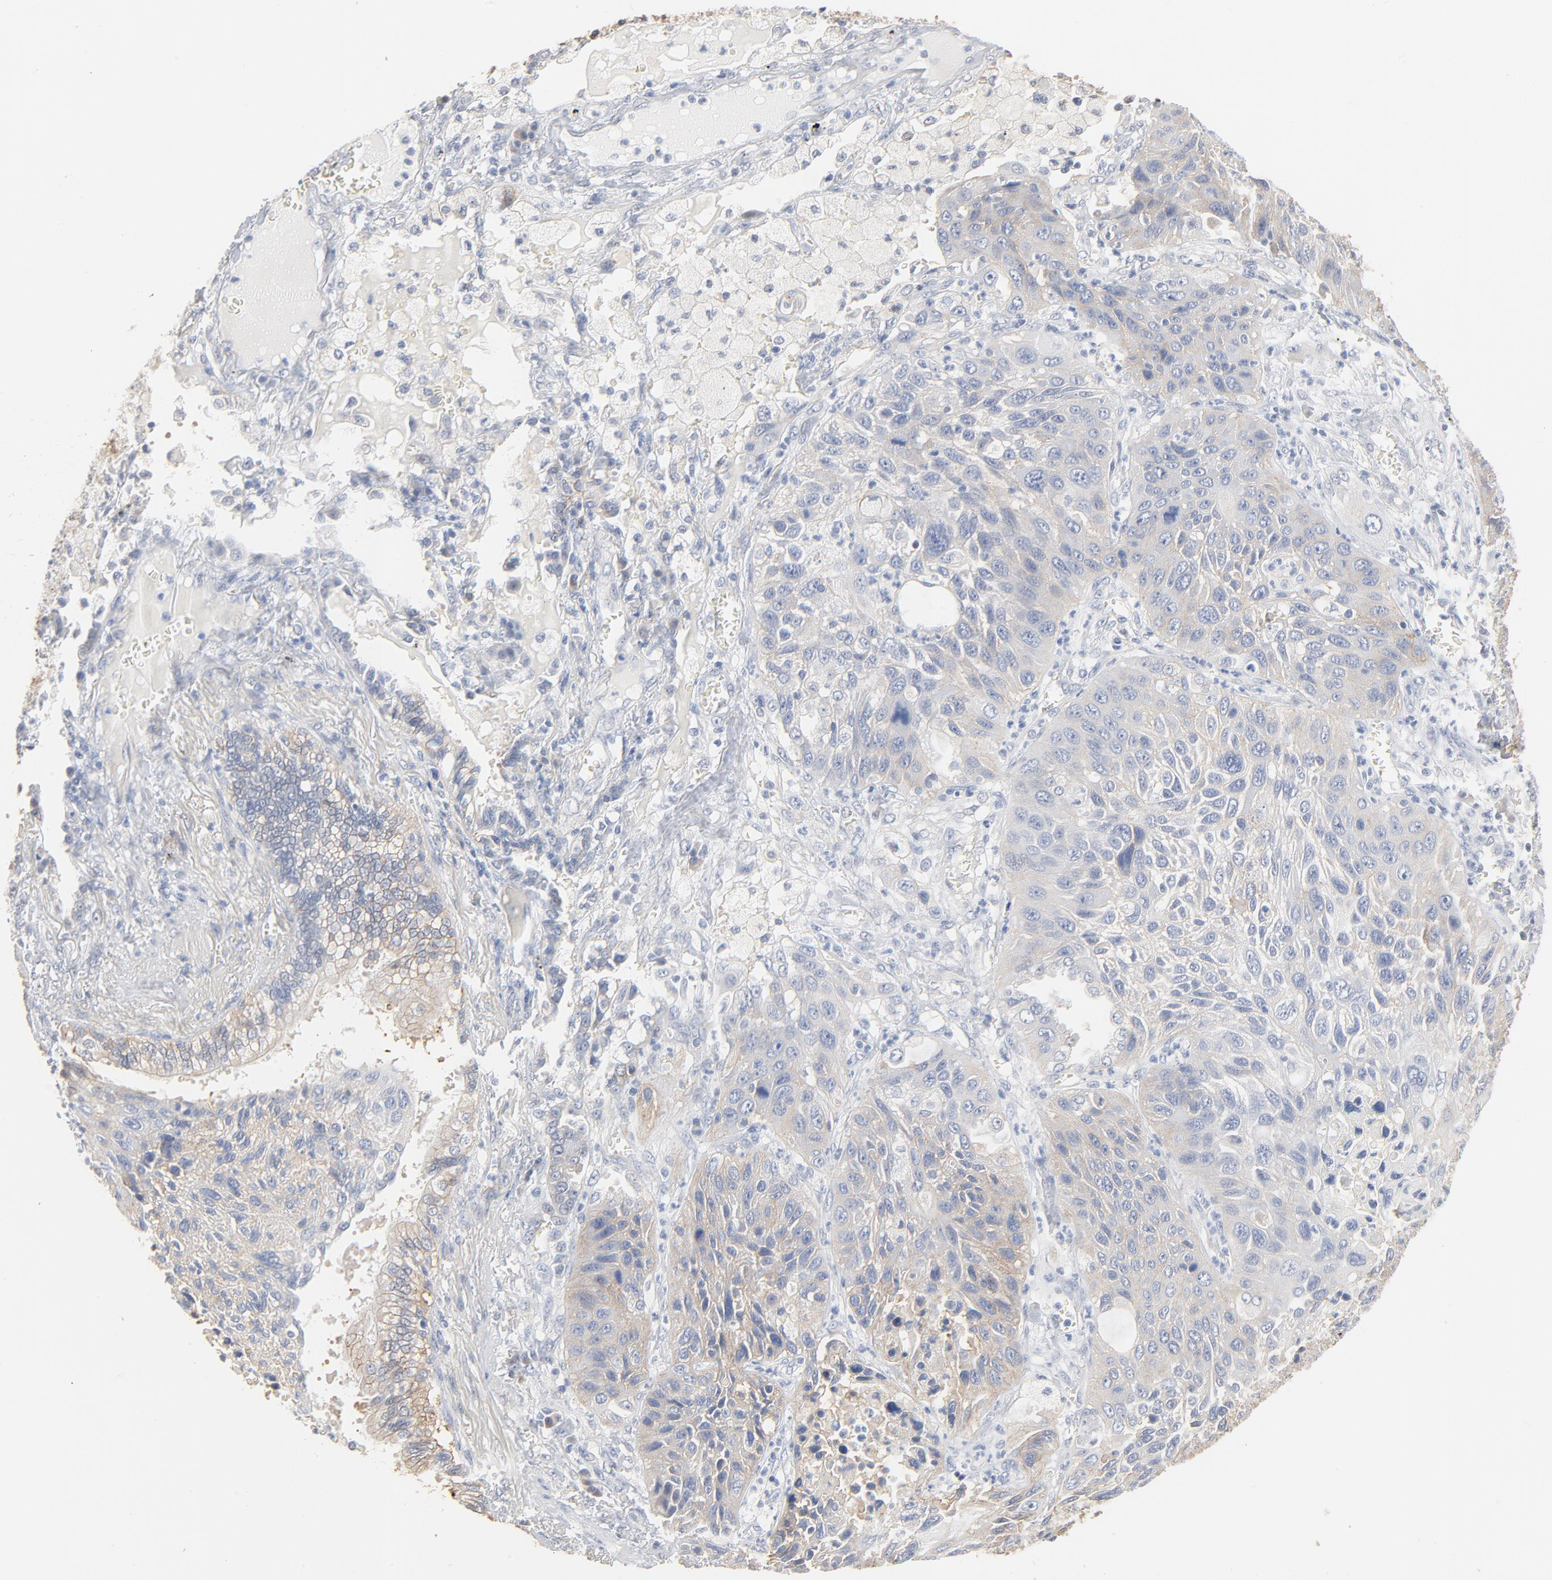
{"staining": {"intensity": "weak", "quantity": "<25%", "location": "cytoplasmic/membranous"}, "tissue": "lung cancer", "cell_type": "Tumor cells", "image_type": "cancer", "snomed": [{"axis": "morphology", "description": "Squamous cell carcinoma, NOS"}, {"axis": "topography", "description": "Lung"}], "caption": "The histopathology image displays no staining of tumor cells in lung cancer.", "gene": "EPCAM", "patient": {"sex": "female", "age": 76}}